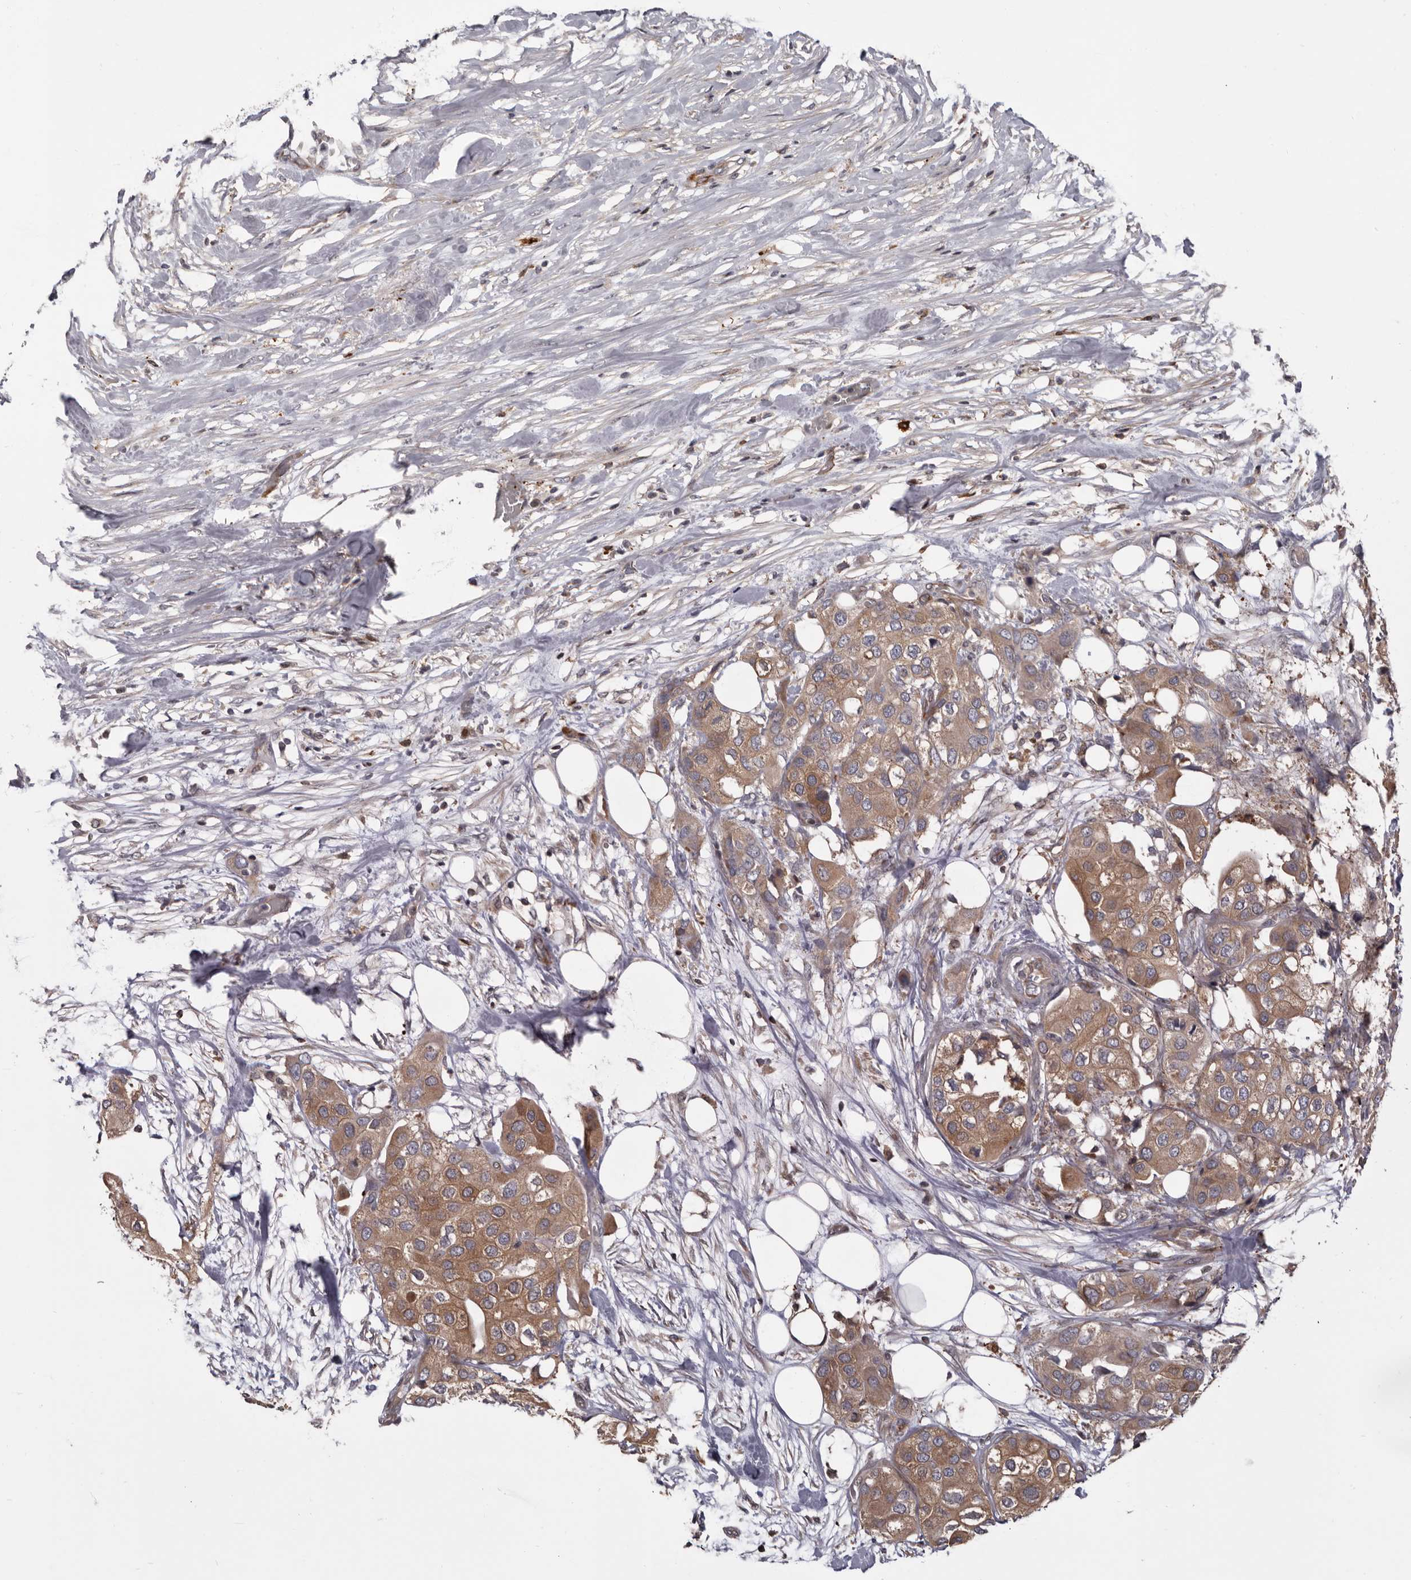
{"staining": {"intensity": "weak", "quantity": ">75%", "location": "cytoplasmic/membranous"}, "tissue": "urothelial cancer", "cell_type": "Tumor cells", "image_type": "cancer", "snomed": [{"axis": "morphology", "description": "Urothelial carcinoma, High grade"}, {"axis": "topography", "description": "Urinary bladder"}], "caption": "This is an image of immunohistochemistry (IHC) staining of urothelial cancer, which shows weak expression in the cytoplasmic/membranous of tumor cells.", "gene": "FGFR4", "patient": {"sex": "male", "age": 64}}